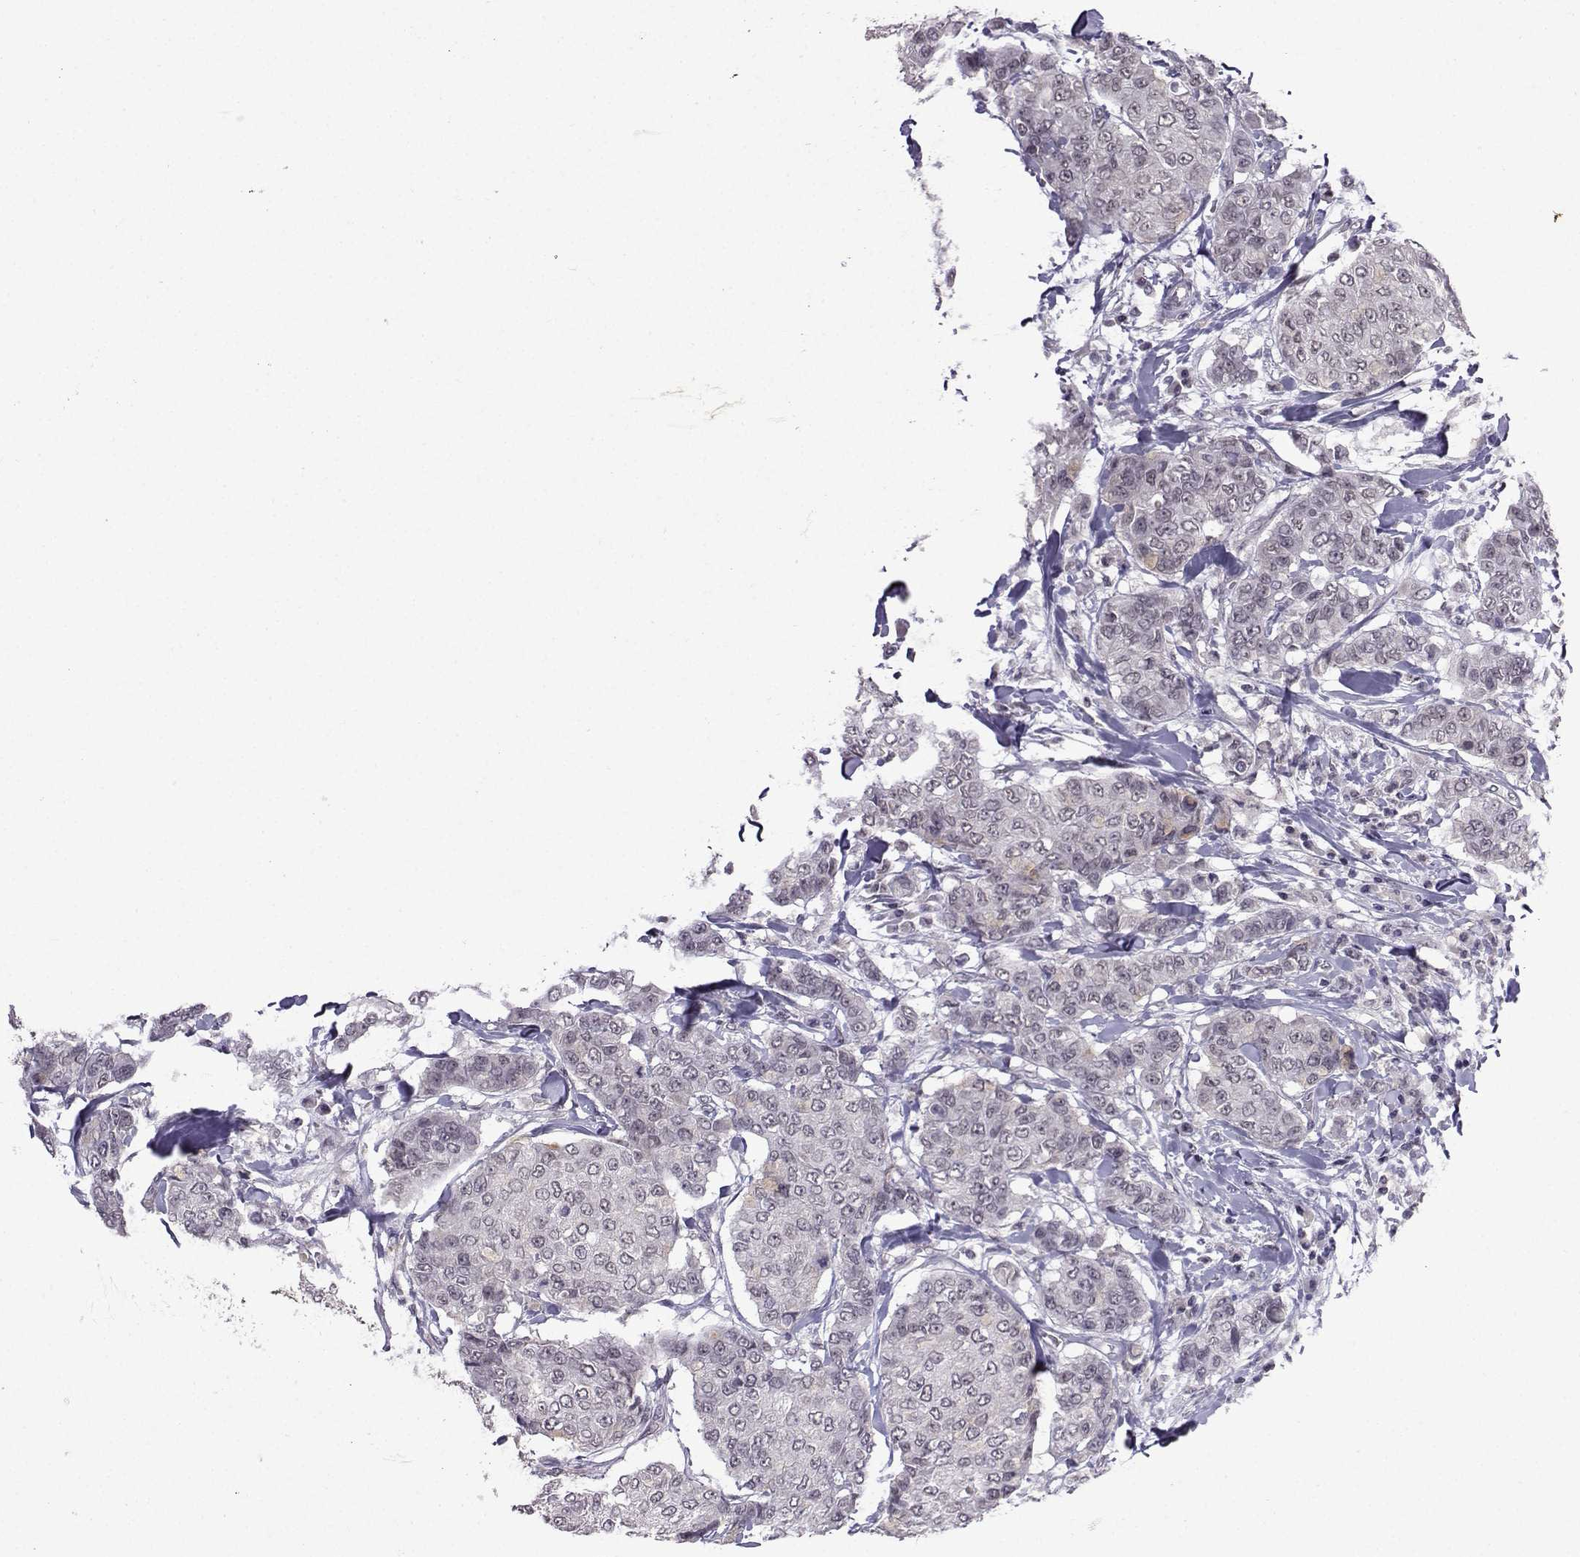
{"staining": {"intensity": "negative", "quantity": "none", "location": "none"}, "tissue": "breast cancer", "cell_type": "Tumor cells", "image_type": "cancer", "snomed": [{"axis": "morphology", "description": "Duct carcinoma"}, {"axis": "topography", "description": "Breast"}], "caption": "Immunohistochemical staining of infiltrating ductal carcinoma (breast) reveals no significant staining in tumor cells.", "gene": "CCL28", "patient": {"sex": "female", "age": 27}}